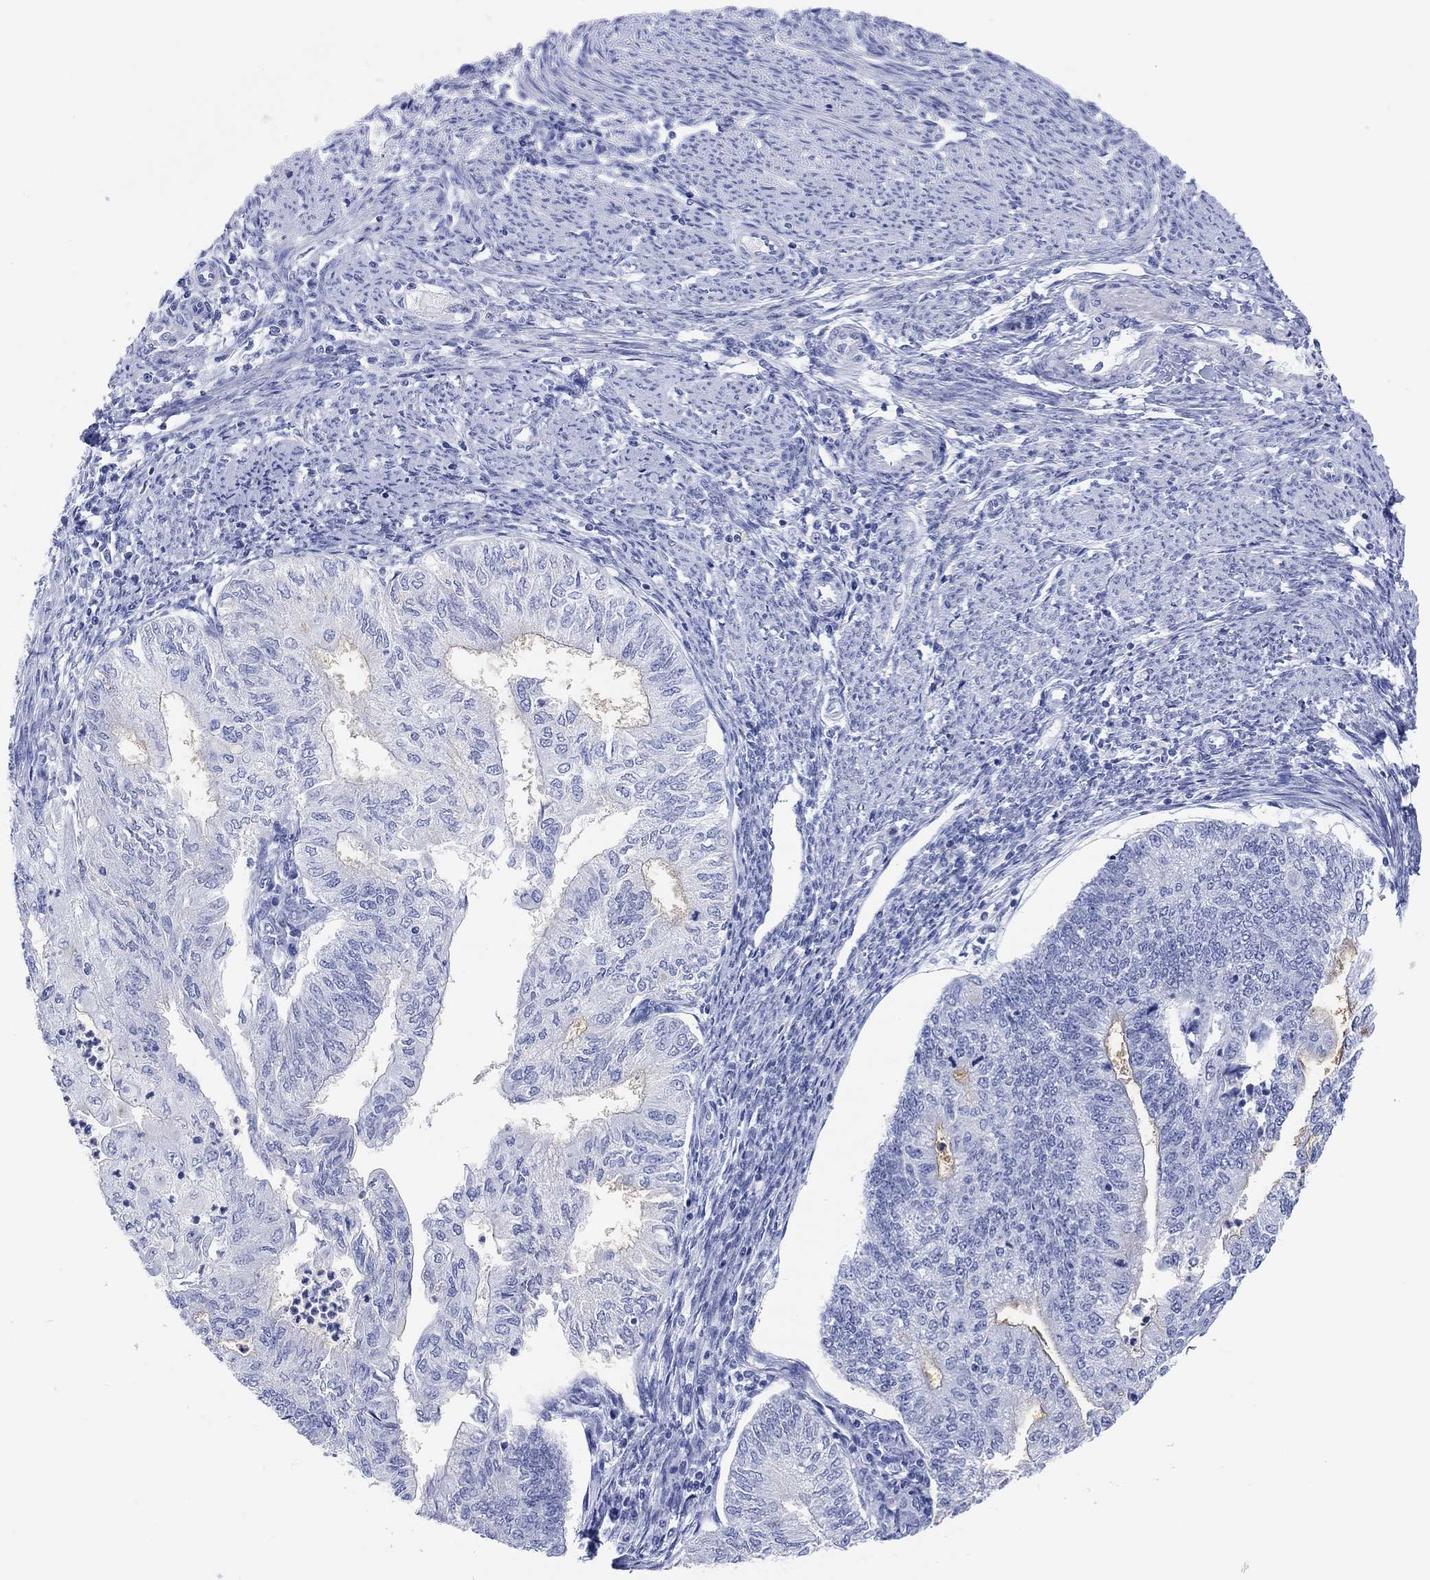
{"staining": {"intensity": "negative", "quantity": "none", "location": "none"}, "tissue": "endometrial cancer", "cell_type": "Tumor cells", "image_type": "cancer", "snomed": [{"axis": "morphology", "description": "Adenocarcinoma, NOS"}, {"axis": "topography", "description": "Endometrium"}], "caption": "Immunohistochemical staining of endometrial cancer shows no significant staining in tumor cells. (DAB (3,3'-diaminobenzidine) immunohistochemistry (IHC), high magnification).", "gene": "XIRP2", "patient": {"sex": "female", "age": 59}}